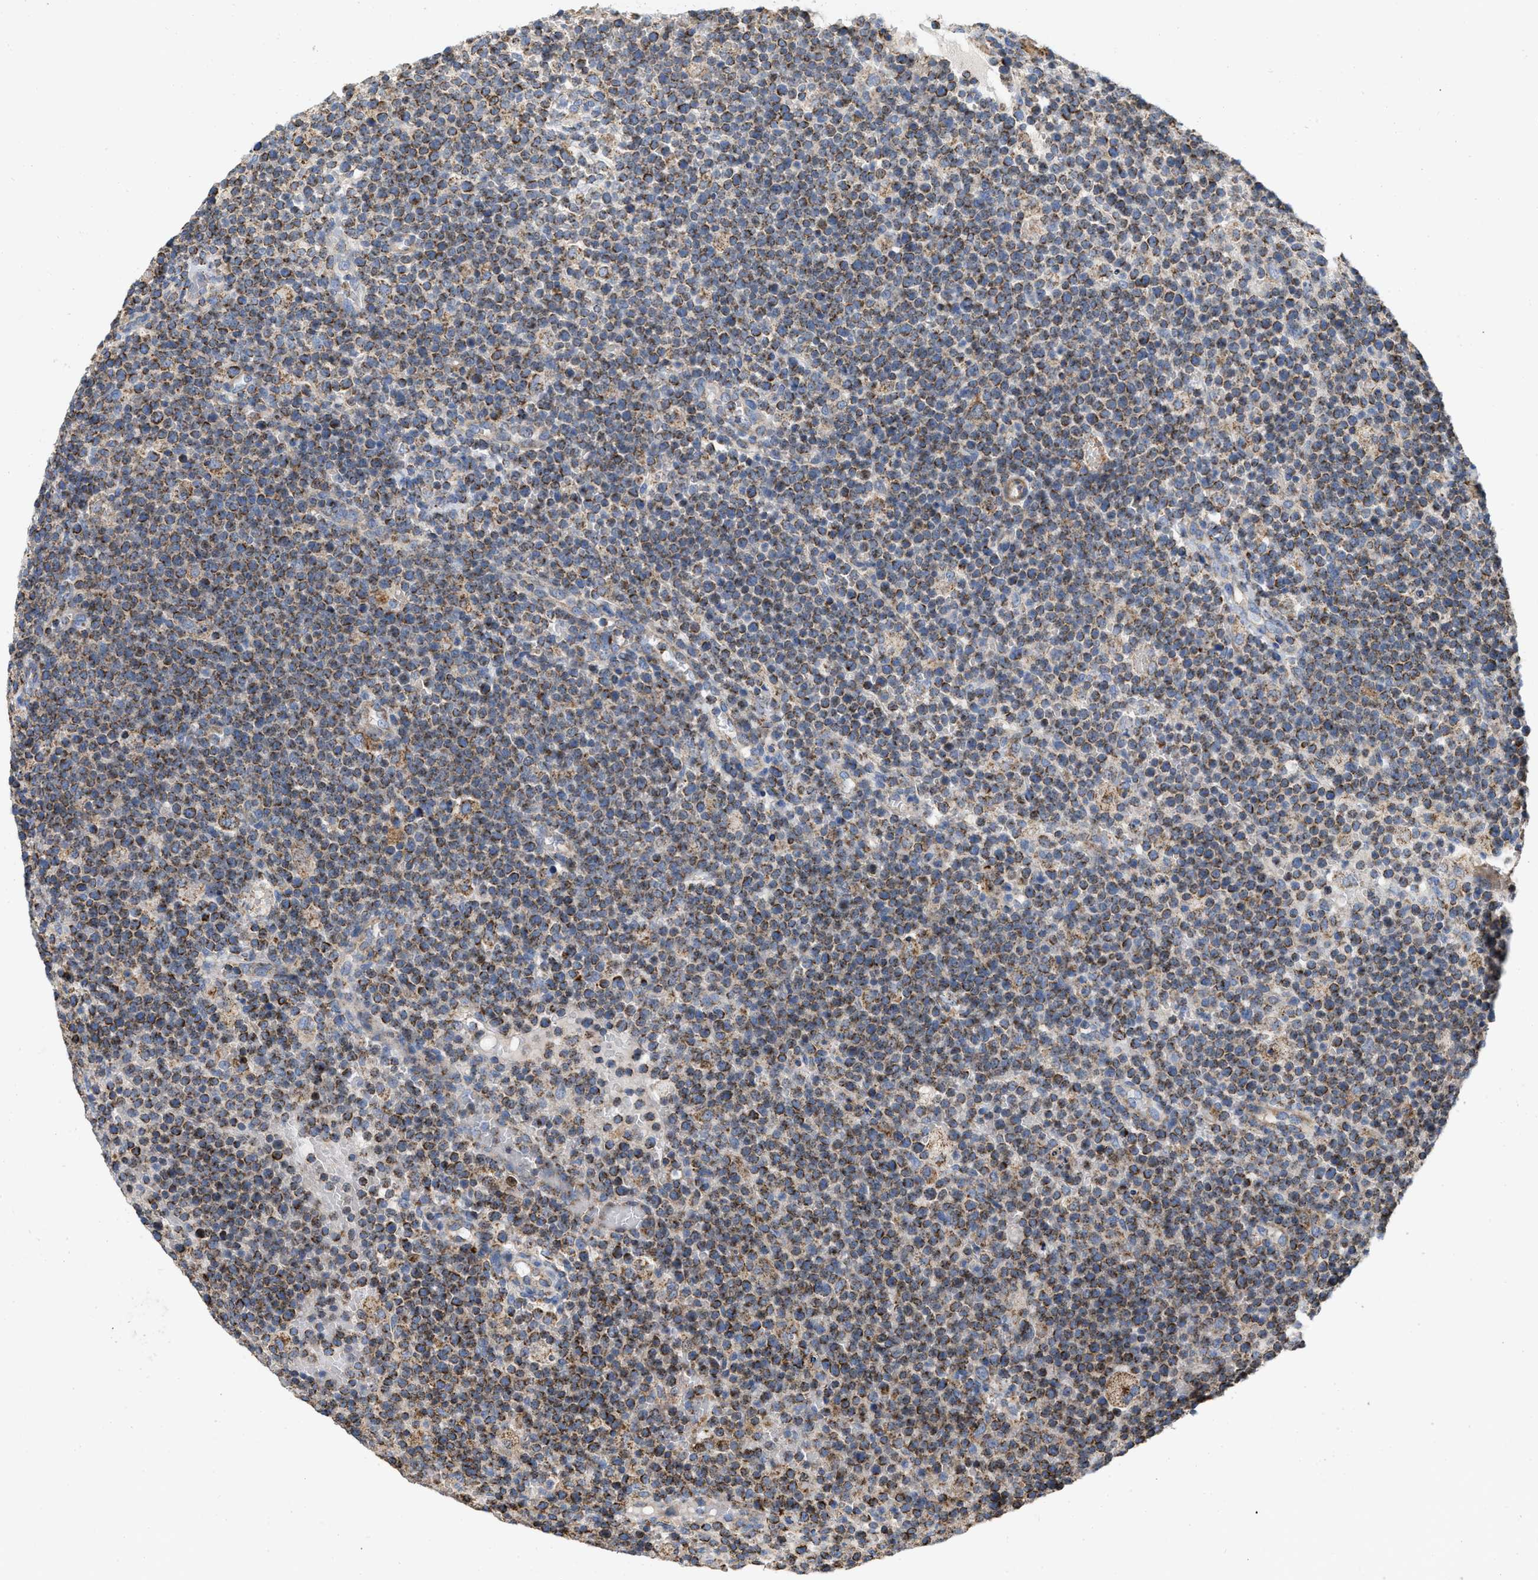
{"staining": {"intensity": "strong", "quantity": ">75%", "location": "cytoplasmic/membranous"}, "tissue": "lymphoma", "cell_type": "Tumor cells", "image_type": "cancer", "snomed": [{"axis": "morphology", "description": "Malignant lymphoma, non-Hodgkin's type, High grade"}, {"axis": "topography", "description": "Lymph node"}], "caption": "Tumor cells show strong cytoplasmic/membranous staining in approximately >75% of cells in lymphoma.", "gene": "GRB10", "patient": {"sex": "male", "age": 61}}